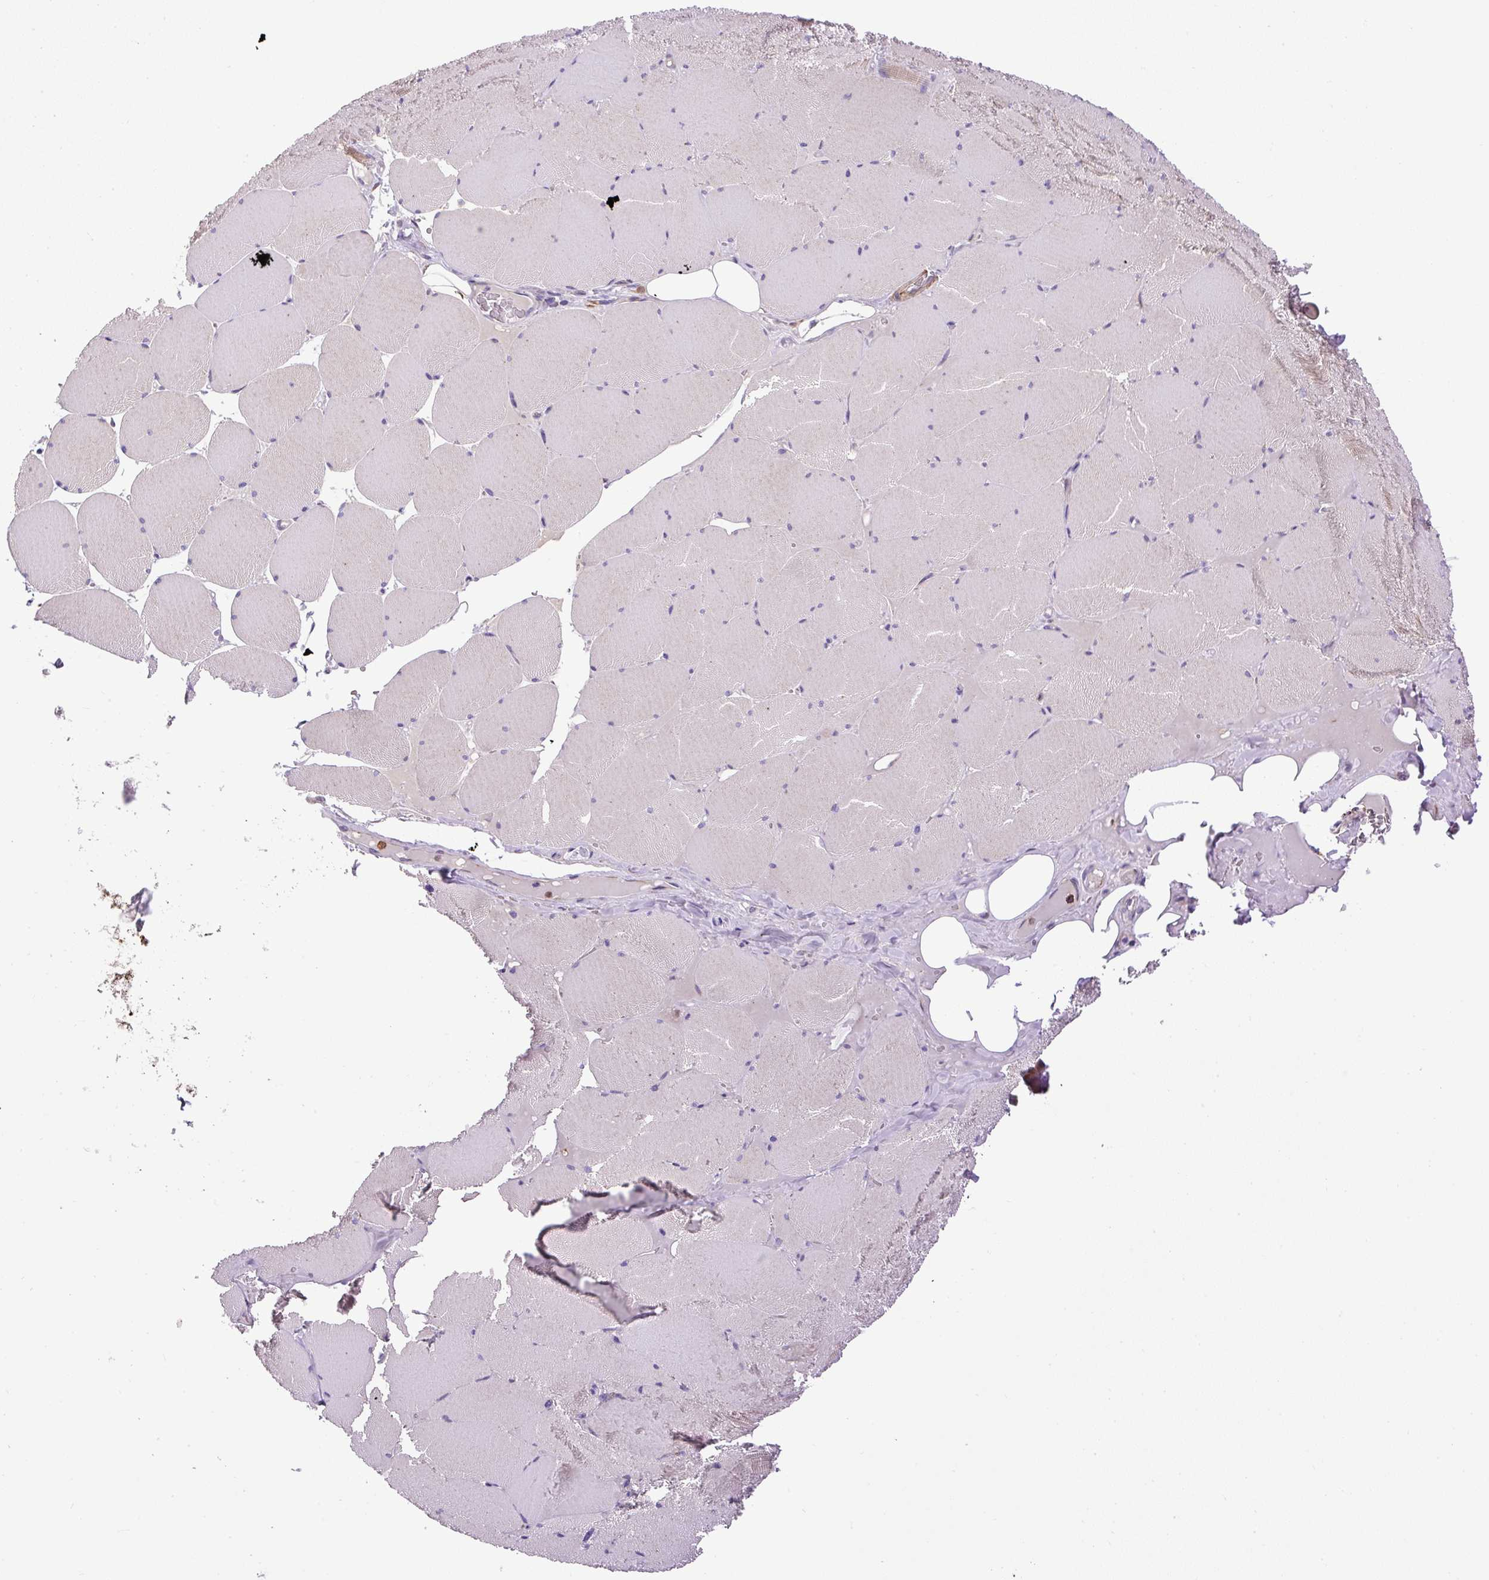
{"staining": {"intensity": "weak", "quantity": "<25%", "location": "cytoplasmic/membranous"}, "tissue": "skeletal muscle", "cell_type": "Myocytes", "image_type": "normal", "snomed": [{"axis": "morphology", "description": "Normal tissue, NOS"}, {"axis": "topography", "description": "Skeletal muscle"}, {"axis": "topography", "description": "Head-Neck"}], "caption": "Image shows no significant protein staining in myocytes of benign skeletal muscle.", "gene": "VWA7", "patient": {"sex": "male", "age": 66}}